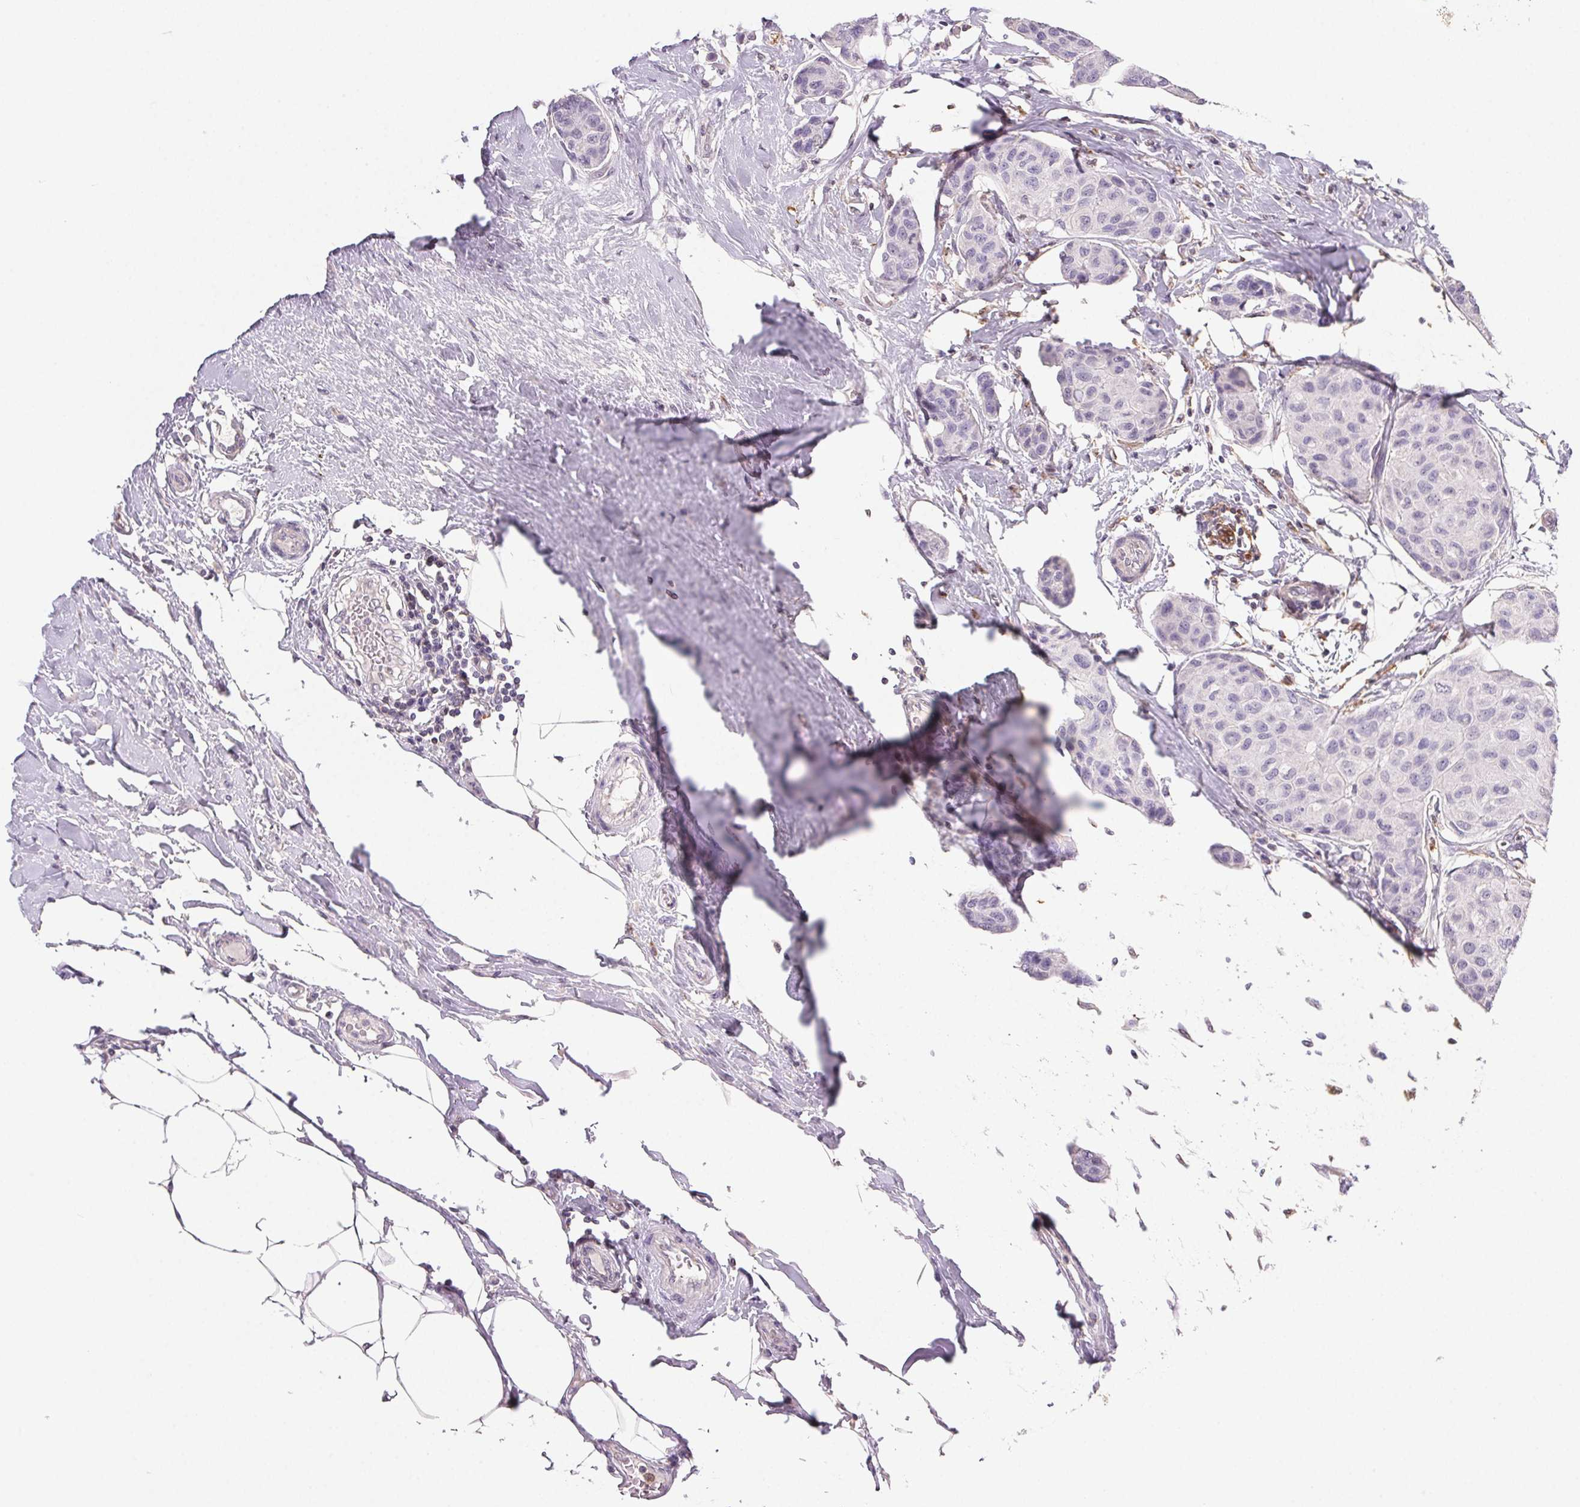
{"staining": {"intensity": "negative", "quantity": "none", "location": "none"}, "tissue": "breast cancer", "cell_type": "Tumor cells", "image_type": "cancer", "snomed": [{"axis": "morphology", "description": "Duct carcinoma"}, {"axis": "topography", "description": "Breast"}], "caption": "Immunohistochemical staining of invasive ductal carcinoma (breast) shows no significant expression in tumor cells. Brightfield microscopy of immunohistochemistry (IHC) stained with DAB (3,3'-diaminobenzidine) (brown) and hematoxylin (blue), captured at high magnification.", "gene": "GBP1", "patient": {"sex": "female", "age": 80}}